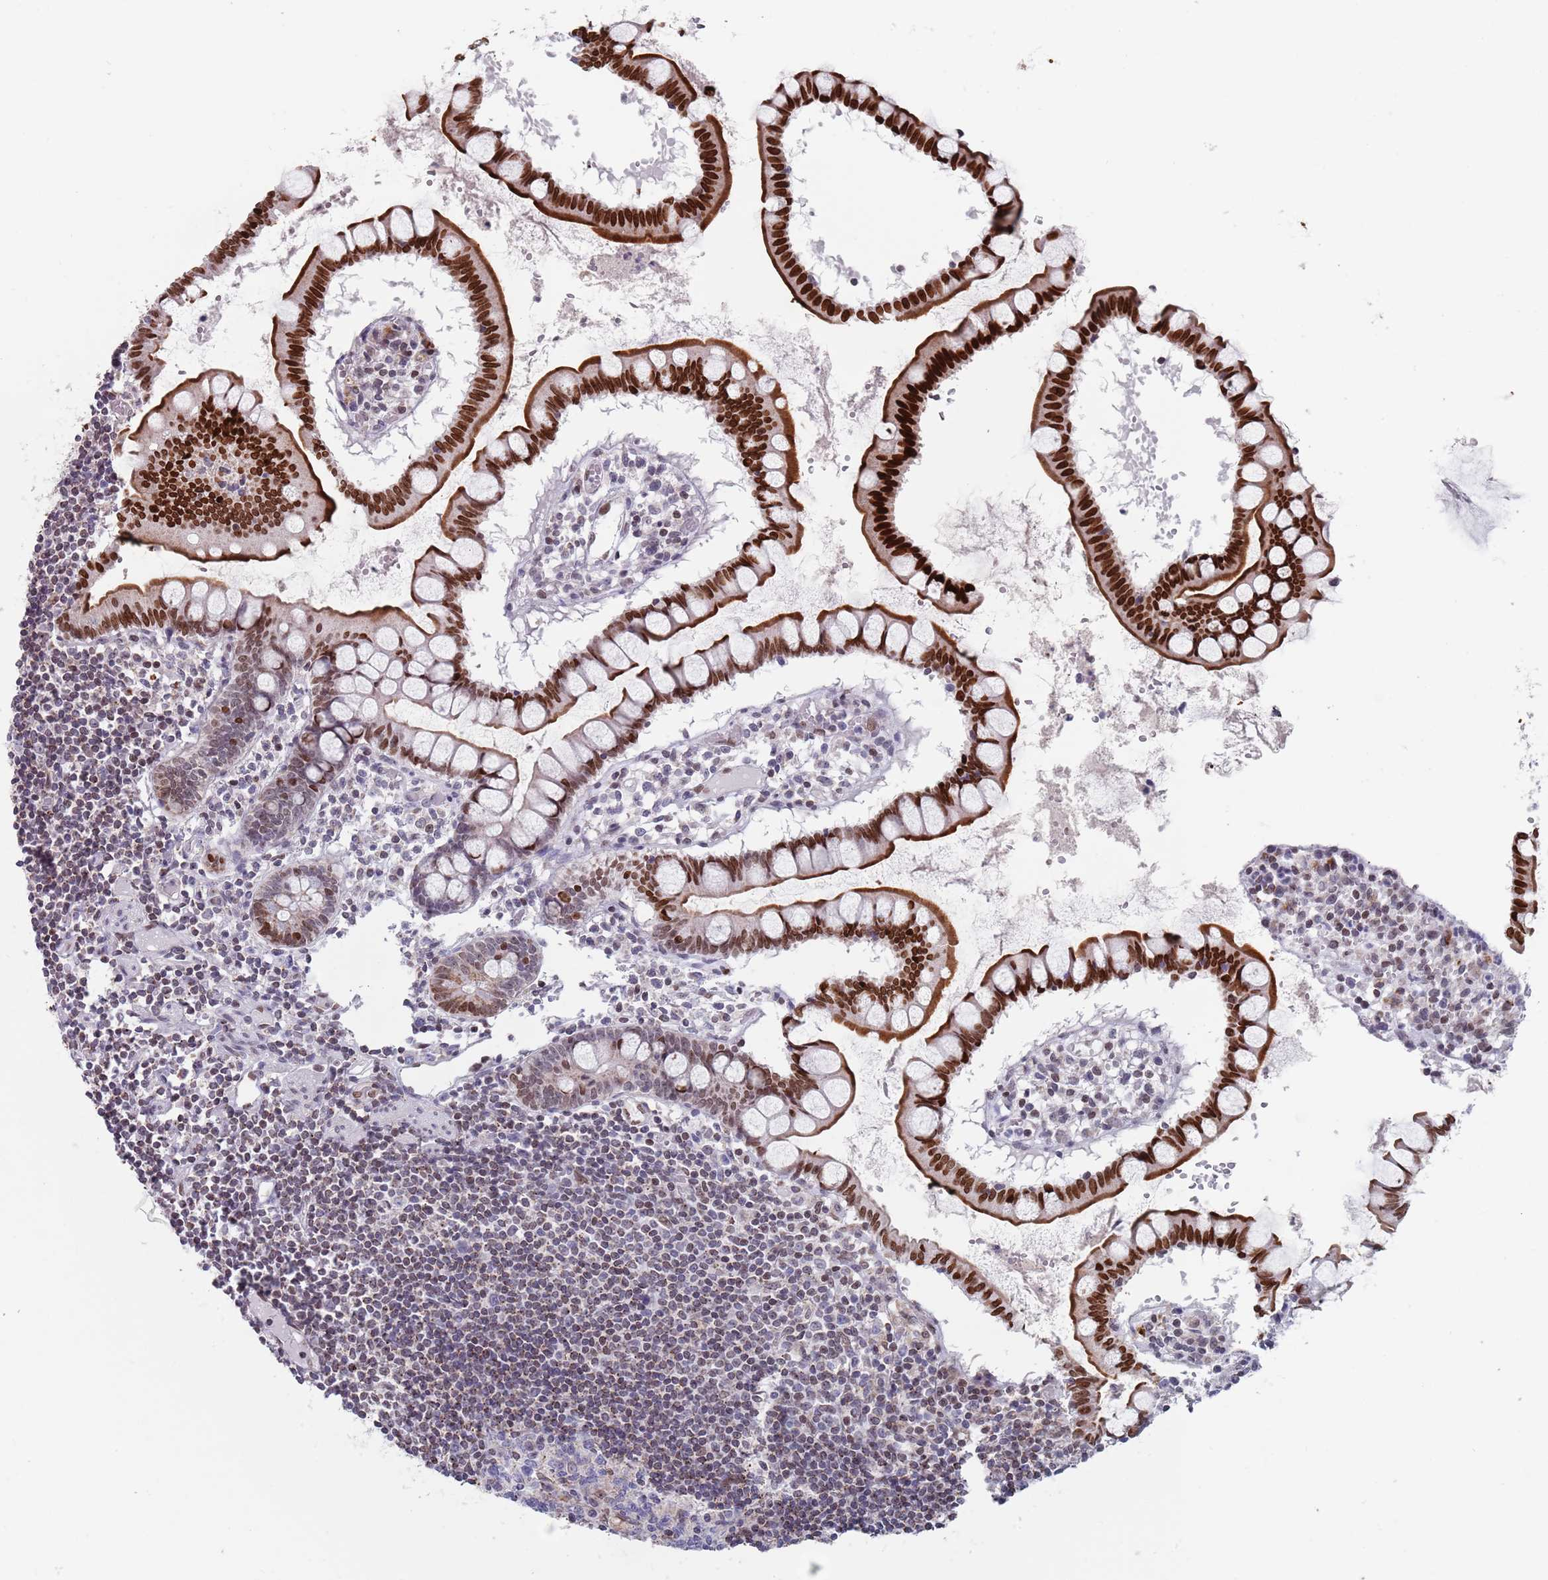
{"staining": {"intensity": "weak", "quantity": ">75%", "location": "nuclear"}, "tissue": "colon", "cell_type": "Endothelial cells", "image_type": "normal", "snomed": [{"axis": "morphology", "description": "Normal tissue, NOS"}, {"axis": "morphology", "description": "Adenocarcinoma, NOS"}, {"axis": "topography", "description": "Colon"}], "caption": "Protein analysis of normal colon exhibits weak nuclear positivity in approximately >75% of endothelial cells. (Stains: DAB in brown, nuclei in blue, Microscopy: brightfield microscopy at high magnification).", "gene": "MFSD12", "patient": {"sex": "female", "age": 55}}